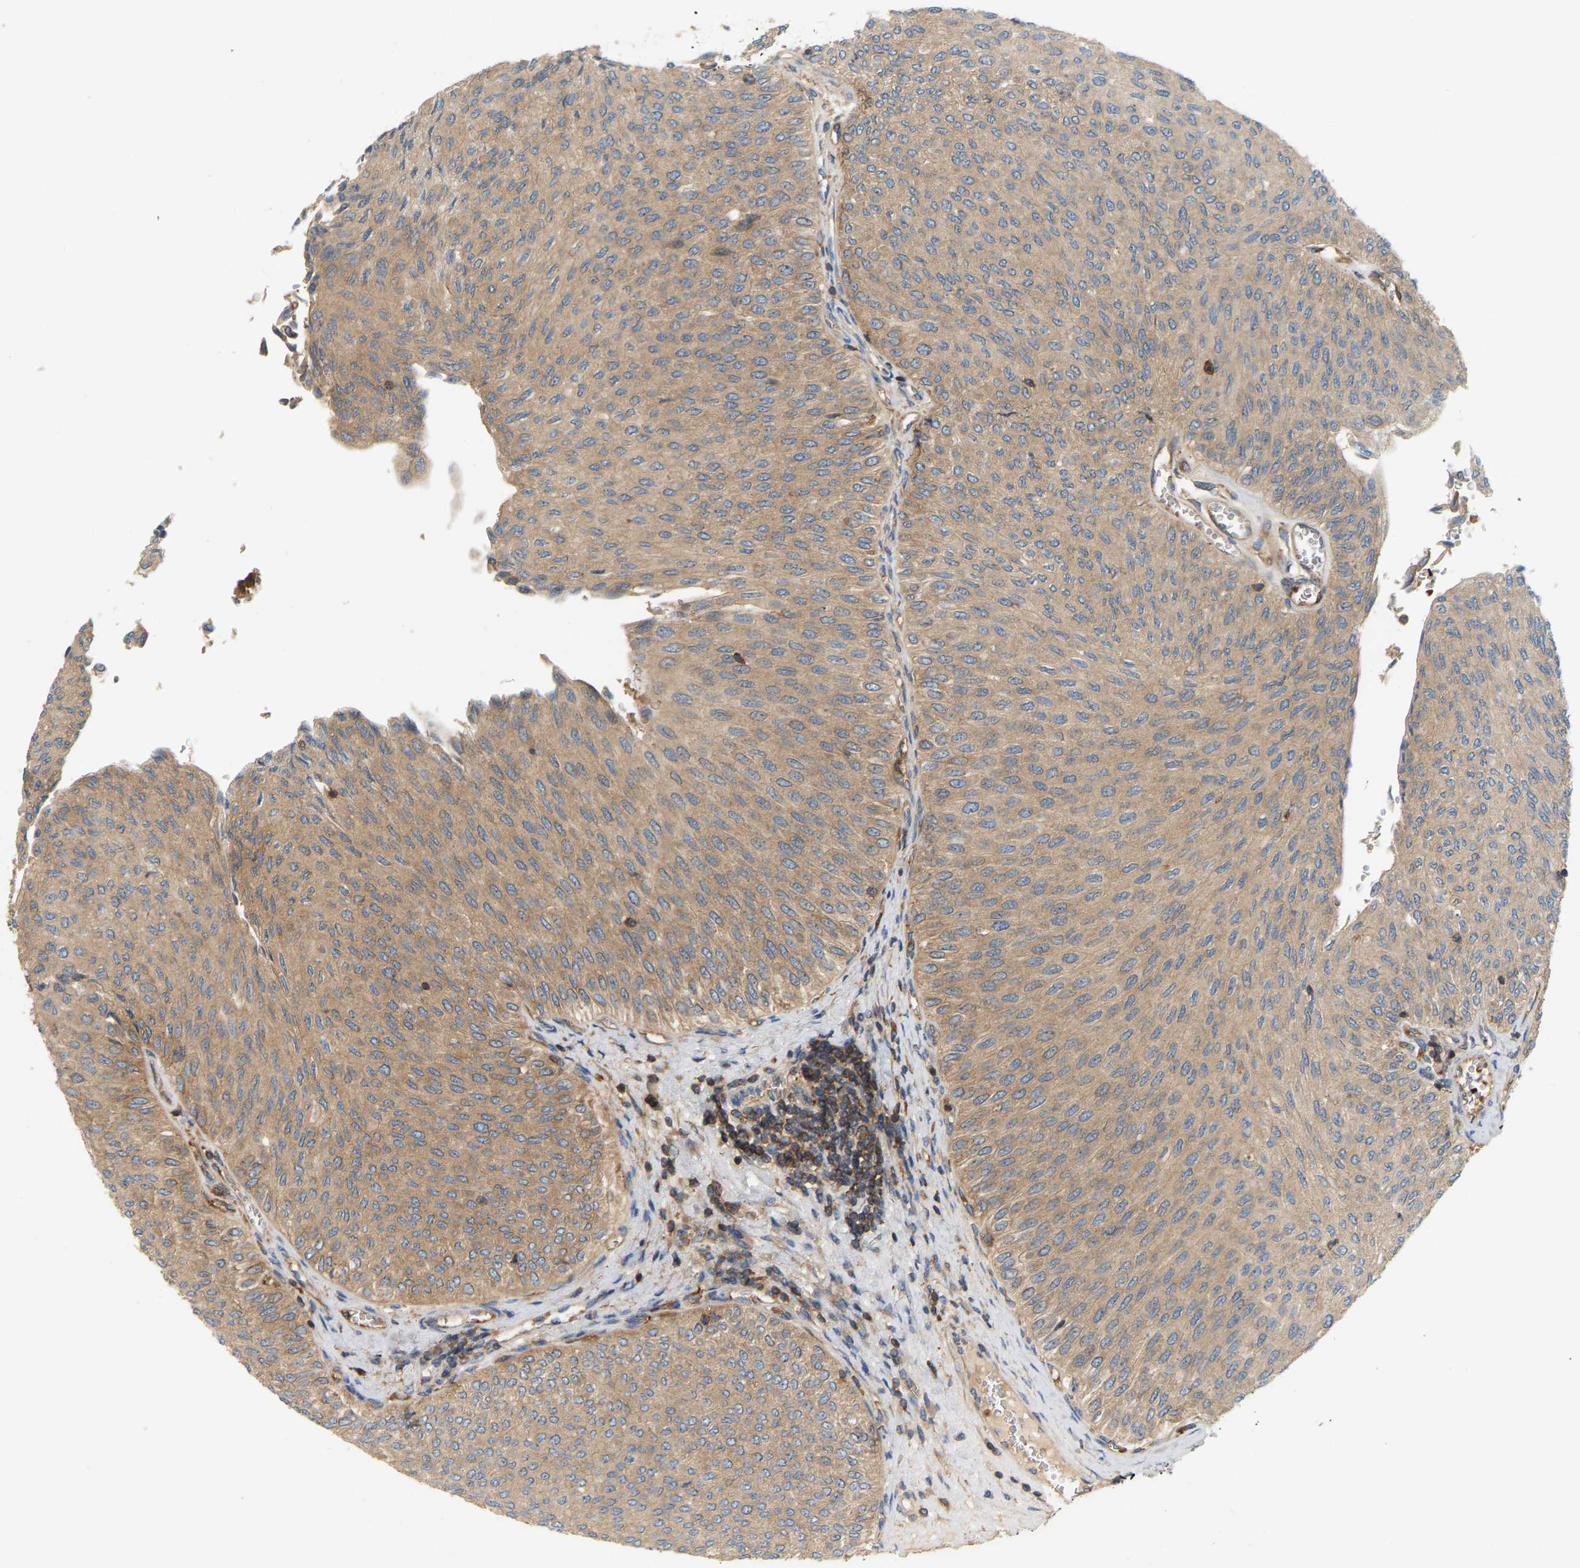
{"staining": {"intensity": "moderate", "quantity": ">75%", "location": "cytoplasmic/membranous"}, "tissue": "urothelial cancer", "cell_type": "Tumor cells", "image_type": "cancer", "snomed": [{"axis": "morphology", "description": "Urothelial carcinoma, Low grade"}, {"axis": "topography", "description": "Urinary bladder"}], "caption": "Urothelial carcinoma (low-grade) tissue reveals moderate cytoplasmic/membranous staining in approximately >75% of tumor cells, visualized by immunohistochemistry.", "gene": "AKAP13", "patient": {"sex": "male", "age": 78}}